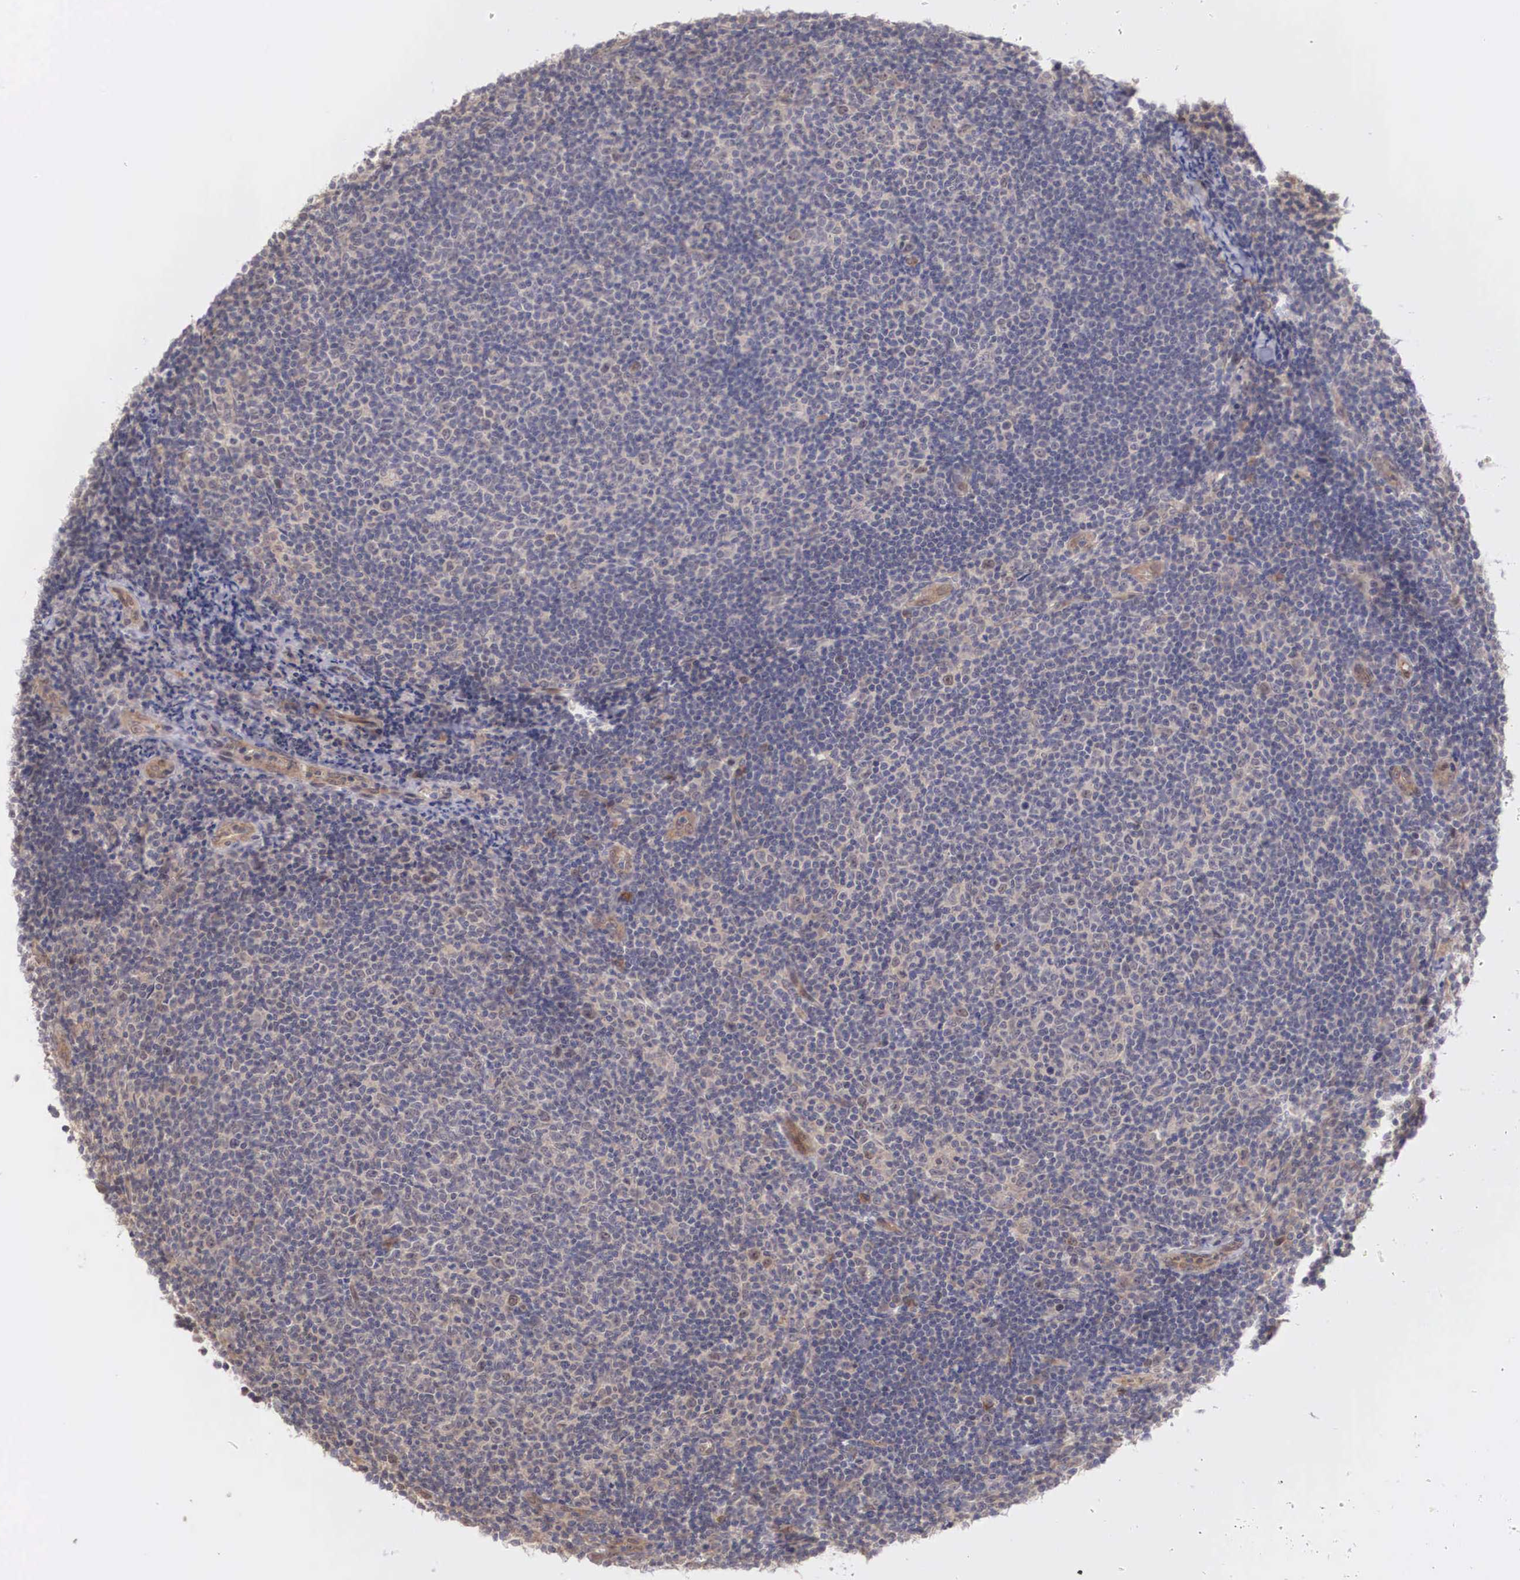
{"staining": {"intensity": "weak", "quantity": "25%-75%", "location": "cytoplasmic/membranous"}, "tissue": "lymphoma", "cell_type": "Tumor cells", "image_type": "cancer", "snomed": [{"axis": "morphology", "description": "Malignant lymphoma, non-Hodgkin's type, Low grade"}, {"axis": "topography", "description": "Lymph node"}], "caption": "IHC of human lymphoma demonstrates low levels of weak cytoplasmic/membranous expression in approximately 25%-75% of tumor cells.", "gene": "DNAJB7", "patient": {"sex": "male", "age": 49}}